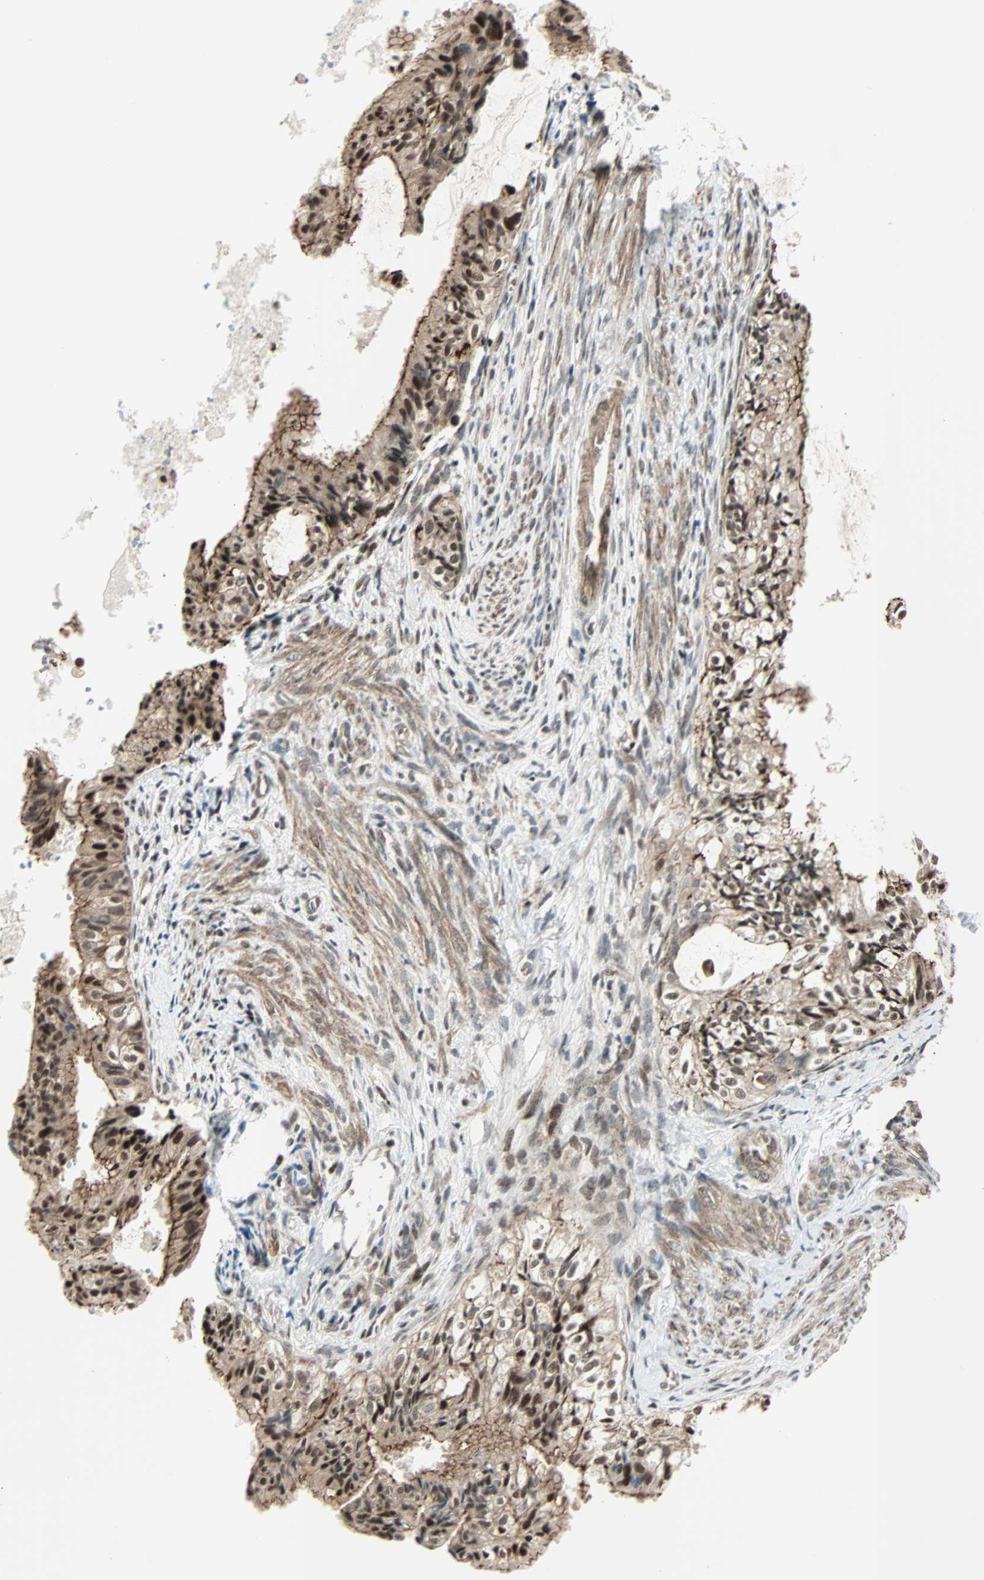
{"staining": {"intensity": "strong", "quantity": ">75%", "location": "cytoplasmic/membranous,nuclear"}, "tissue": "cervical cancer", "cell_type": "Tumor cells", "image_type": "cancer", "snomed": [{"axis": "morphology", "description": "Normal tissue, NOS"}, {"axis": "morphology", "description": "Adenocarcinoma, NOS"}, {"axis": "topography", "description": "Cervix"}, {"axis": "topography", "description": "Endometrium"}], "caption": "Immunohistochemistry image of neoplastic tissue: human cervical cancer stained using immunohistochemistry (IHC) demonstrates high levels of strong protein expression localized specifically in the cytoplasmic/membranous and nuclear of tumor cells, appearing as a cytoplasmic/membranous and nuclear brown color.", "gene": "CBX4", "patient": {"sex": "female", "age": 86}}